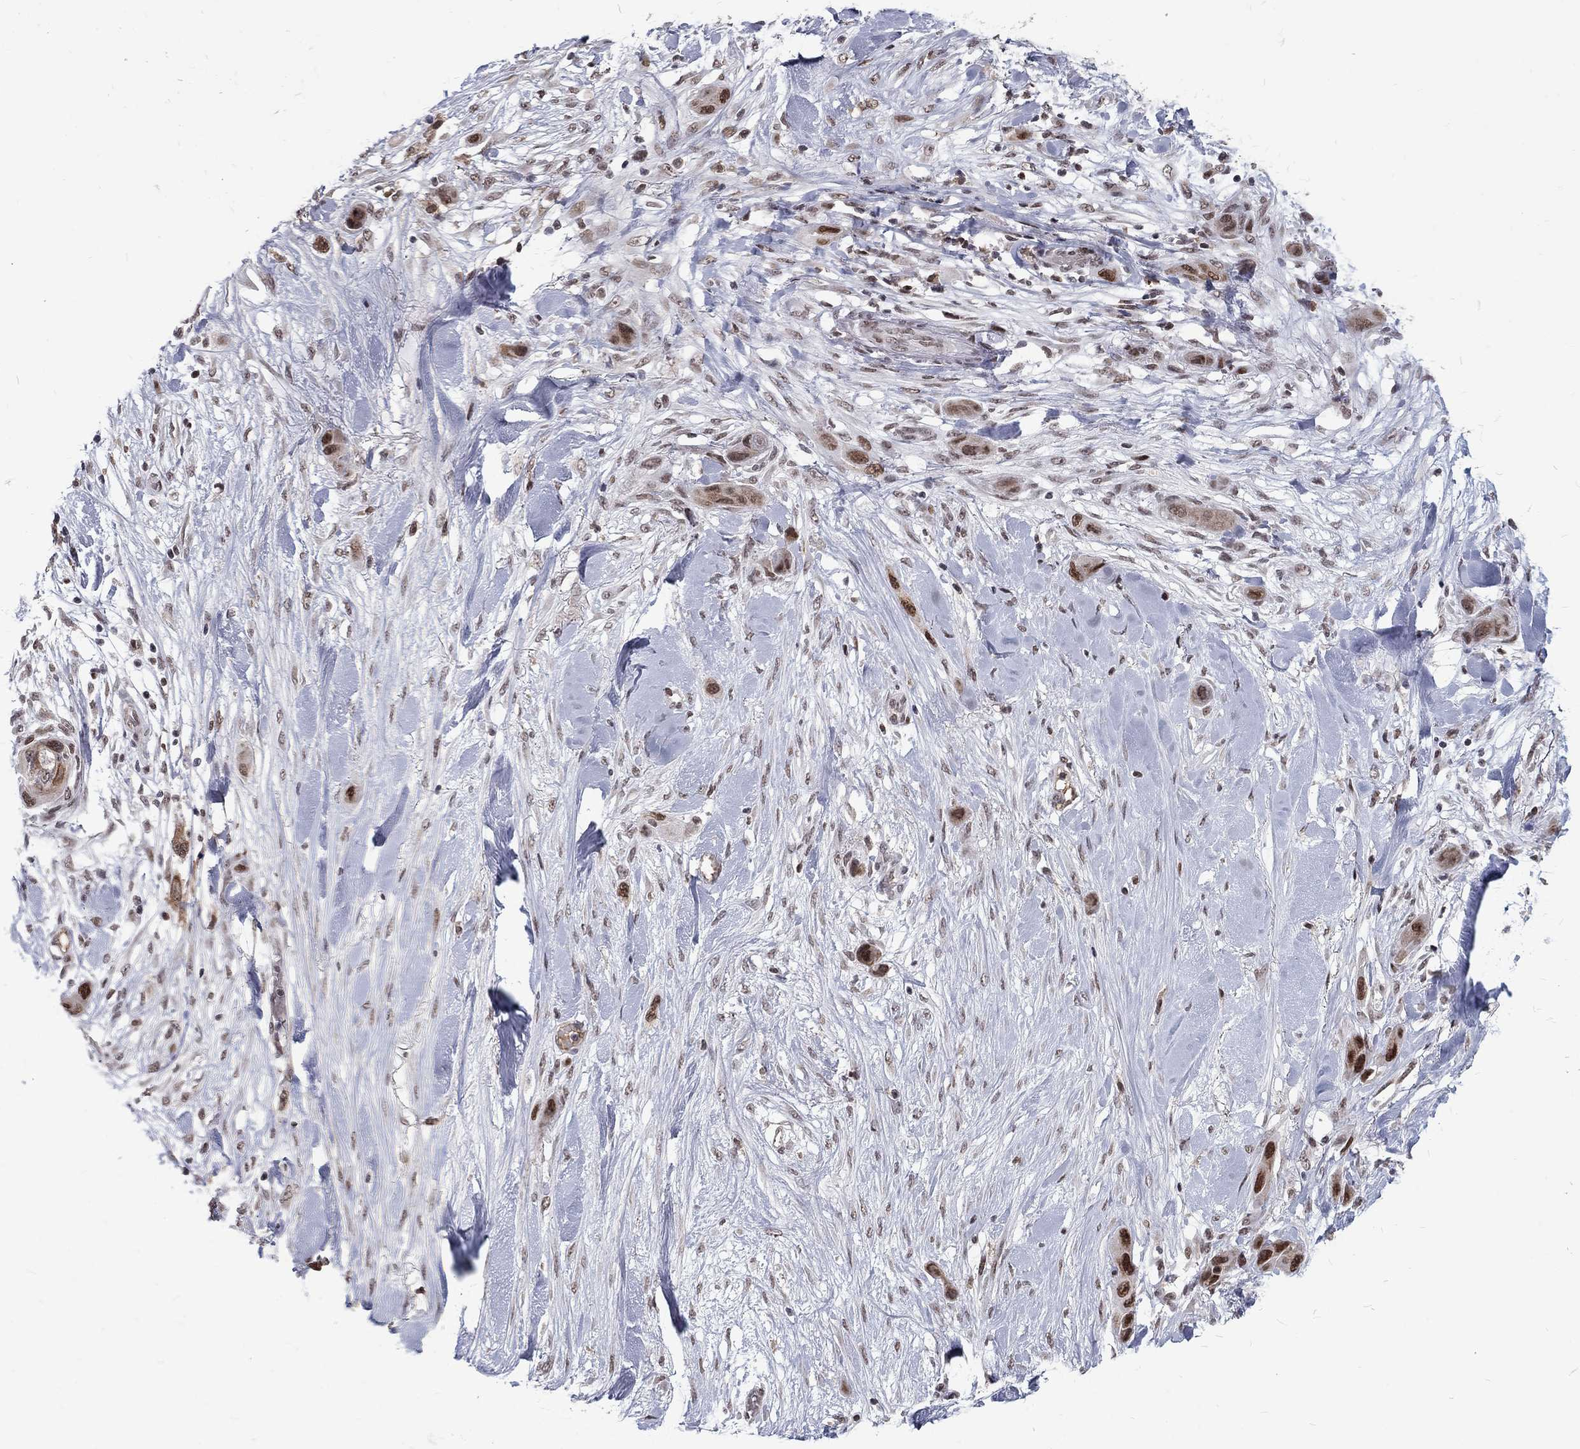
{"staining": {"intensity": "strong", "quantity": "<25%", "location": "nuclear"}, "tissue": "skin cancer", "cell_type": "Tumor cells", "image_type": "cancer", "snomed": [{"axis": "morphology", "description": "Squamous cell carcinoma, NOS"}, {"axis": "topography", "description": "Skin"}], "caption": "Skin cancer (squamous cell carcinoma) tissue demonstrates strong nuclear staining in approximately <25% of tumor cells (IHC, brightfield microscopy, high magnification).", "gene": "TCEAL1", "patient": {"sex": "male", "age": 79}}